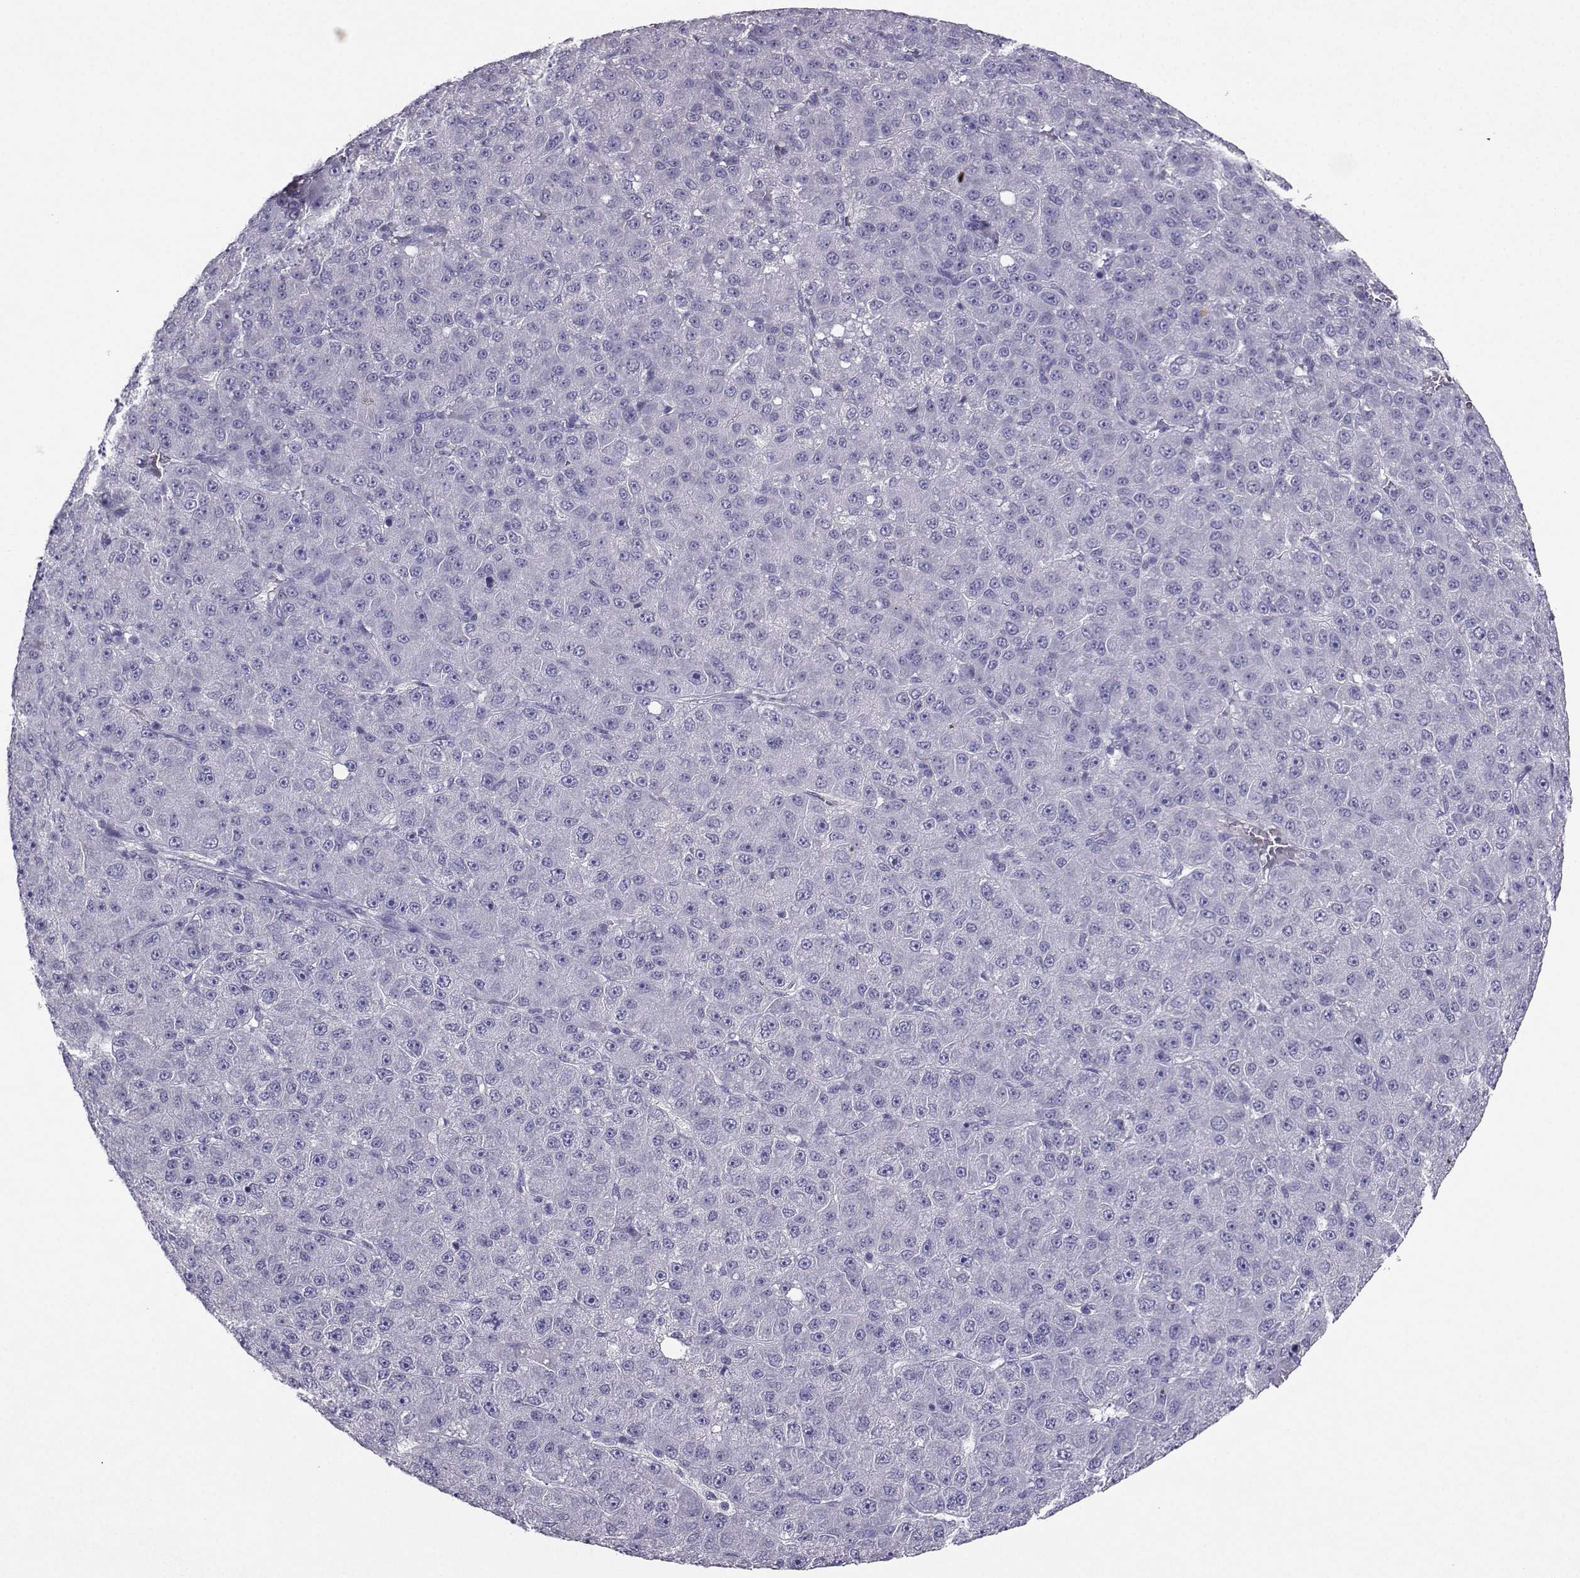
{"staining": {"intensity": "negative", "quantity": "none", "location": "none"}, "tissue": "liver cancer", "cell_type": "Tumor cells", "image_type": "cancer", "snomed": [{"axis": "morphology", "description": "Carcinoma, Hepatocellular, NOS"}, {"axis": "topography", "description": "Liver"}], "caption": "Tumor cells show no significant expression in liver hepatocellular carcinoma.", "gene": "GRIK4", "patient": {"sex": "male", "age": 67}}